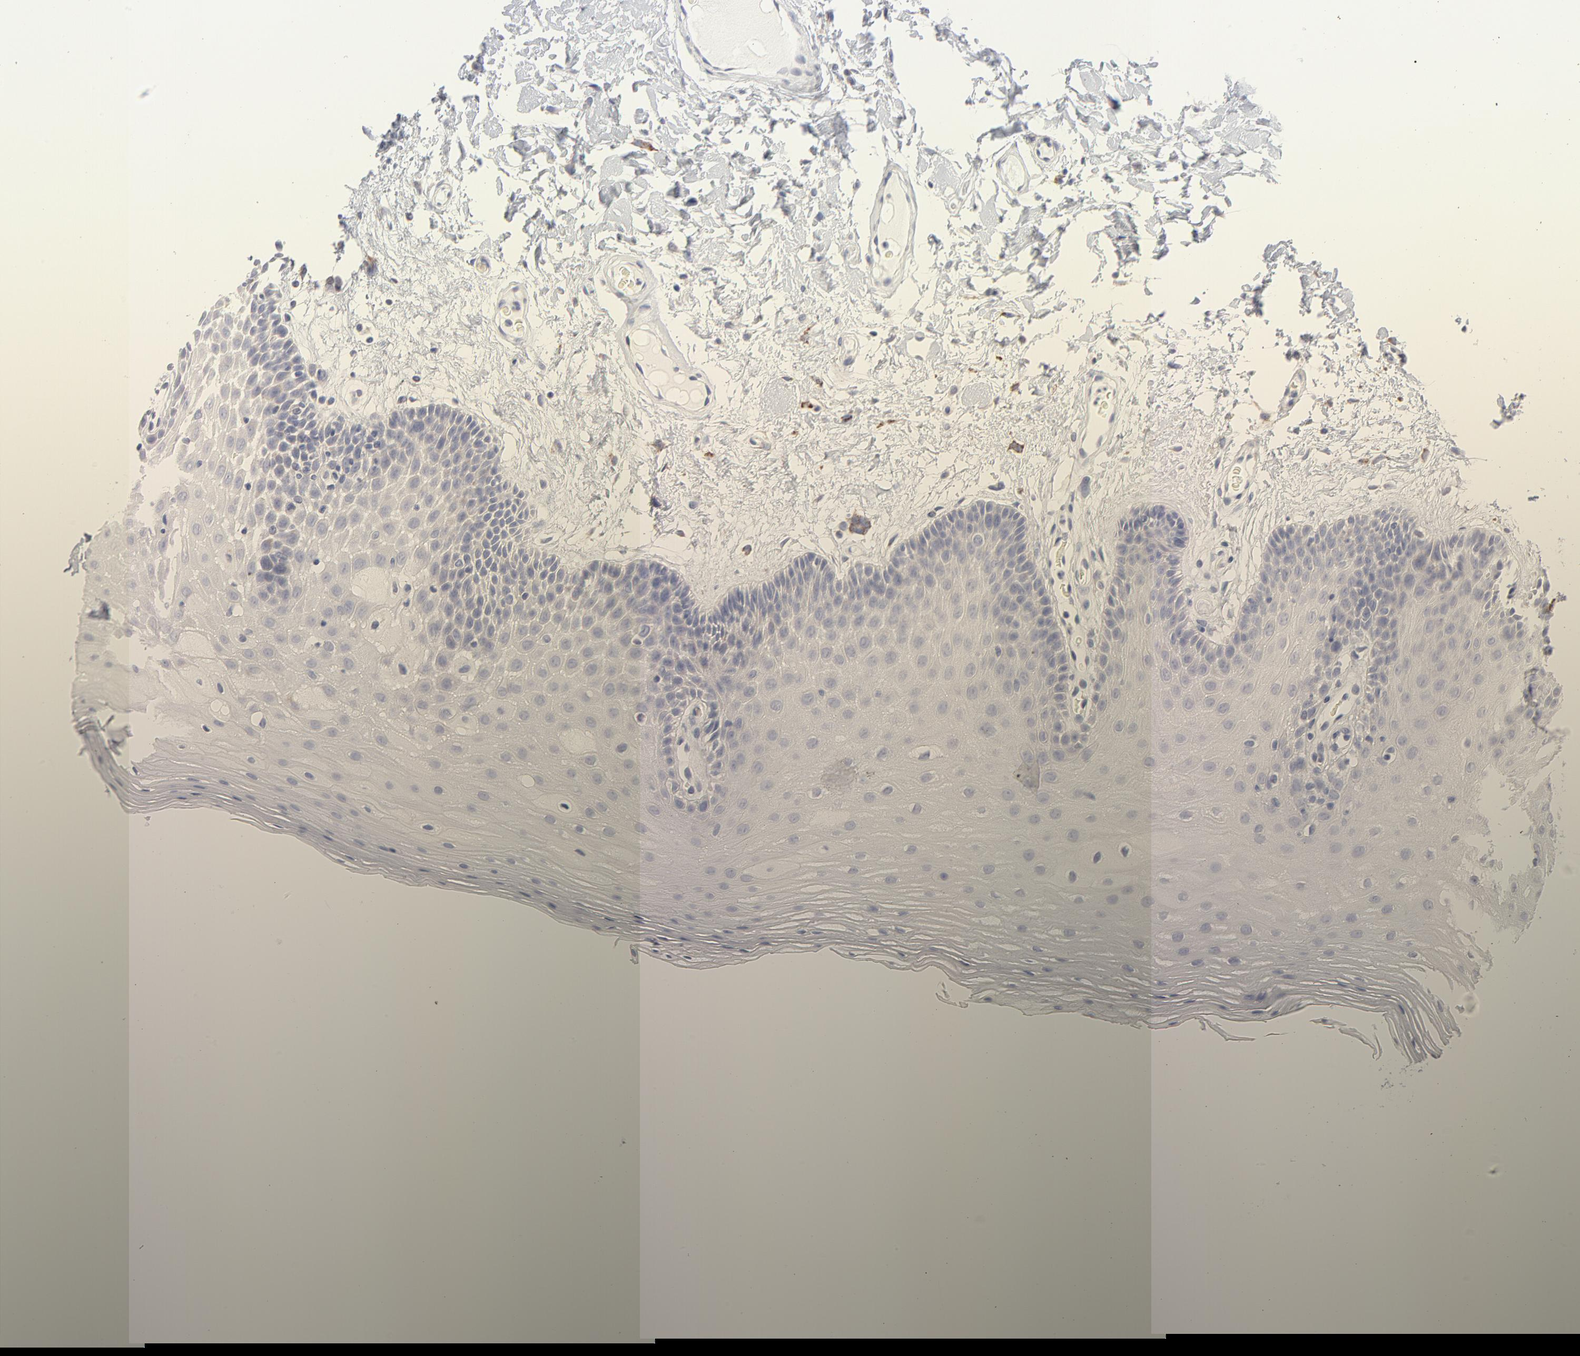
{"staining": {"intensity": "moderate", "quantity": "<25%", "location": "cytoplasmic/membranous"}, "tissue": "oral mucosa", "cell_type": "Squamous epithelial cells", "image_type": "normal", "snomed": [{"axis": "morphology", "description": "Normal tissue, NOS"}, {"axis": "morphology", "description": "Squamous cell carcinoma, NOS"}, {"axis": "topography", "description": "Skeletal muscle"}, {"axis": "topography", "description": "Oral tissue"}, {"axis": "topography", "description": "Head-Neck"}], "caption": "Unremarkable oral mucosa reveals moderate cytoplasmic/membranous expression in about <25% of squamous epithelial cells Using DAB (brown) and hematoxylin (blue) stains, captured at high magnification using brightfield microscopy..", "gene": "MRPL58", "patient": {"sex": "male", "age": 71}}